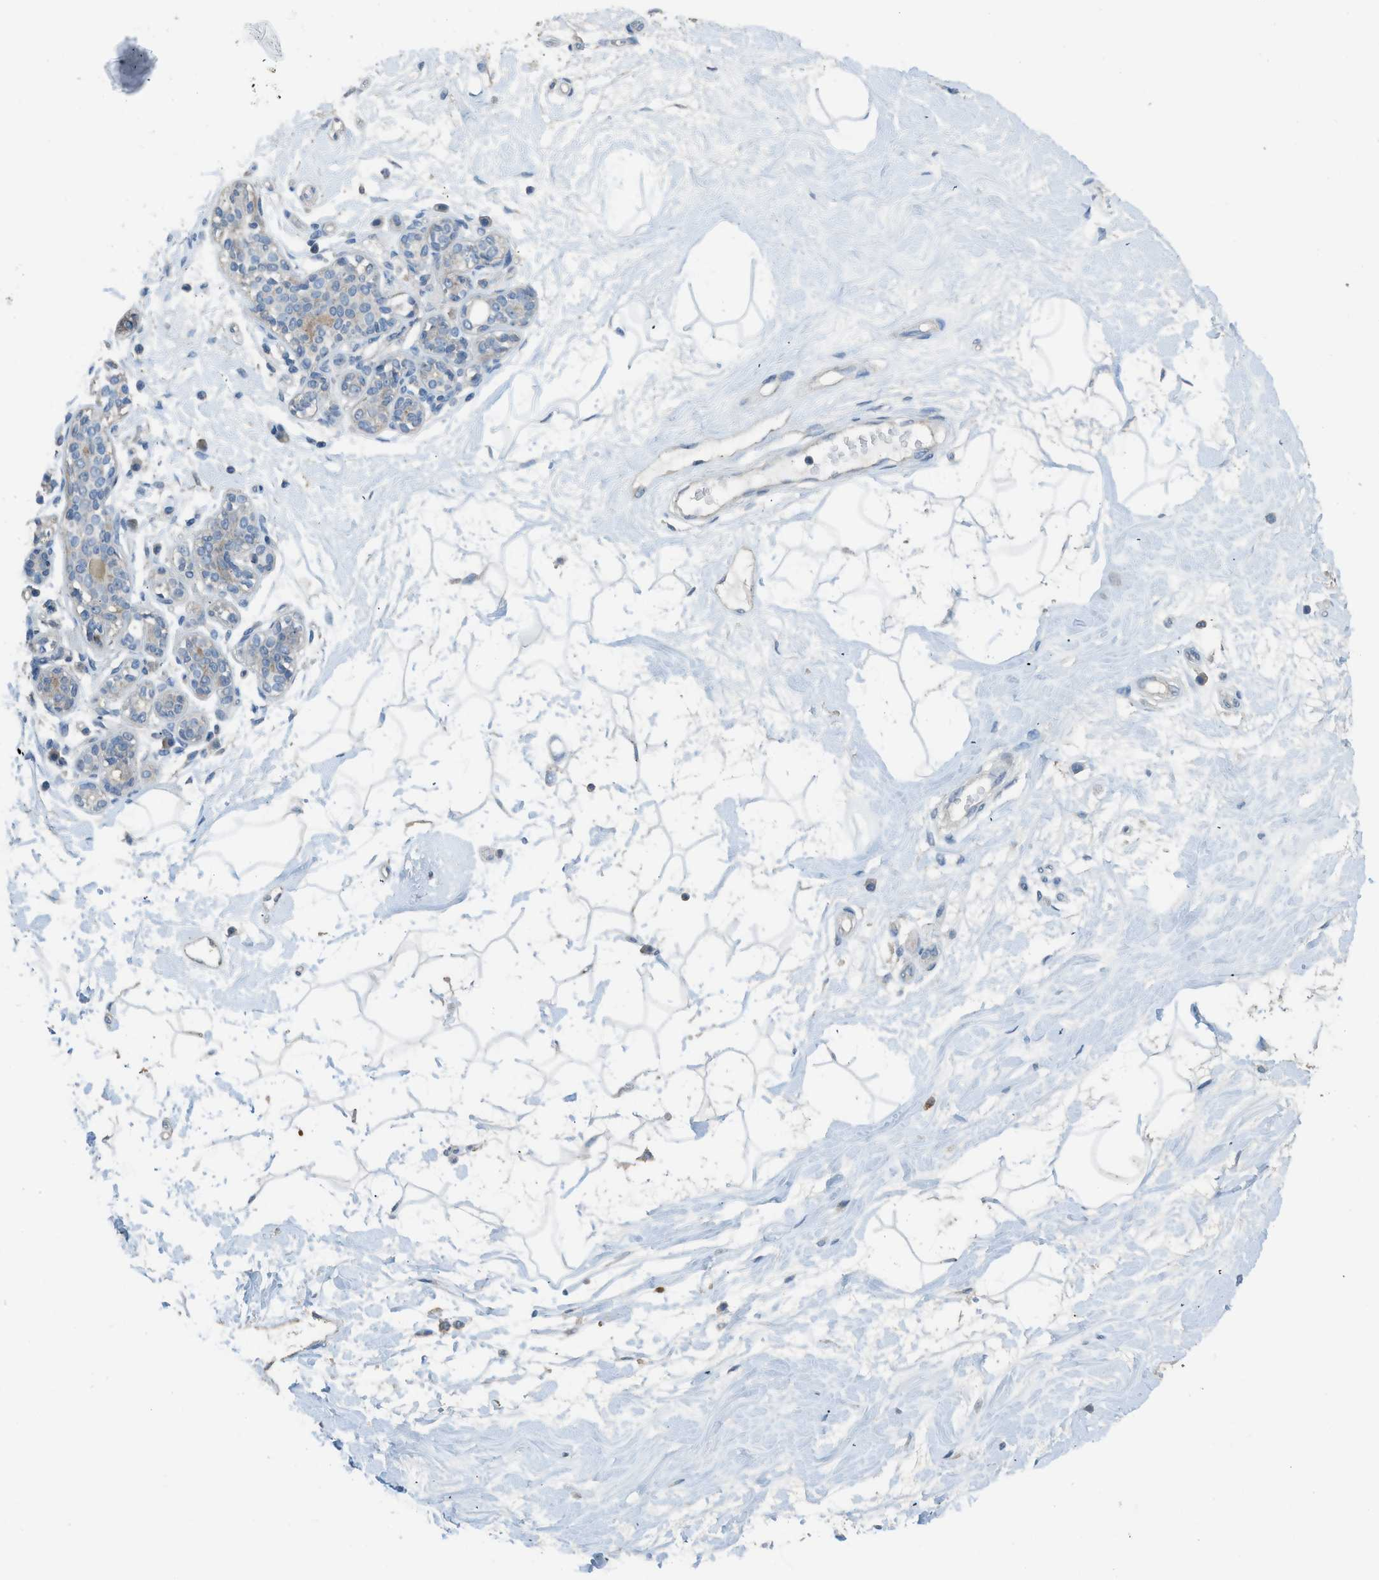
{"staining": {"intensity": "negative", "quantity": "none", "location": "none"}, "tissue": "breast", "cell_type": "Adipocytes", "image_type": "normal", "snomed": [{"axis": "morphology", "description": "Normal tissue, NOS"}, {"axis": "morphology", "description": "Lobular carcinoma"}, {"axis": "topography", "description": "Breast"}], "caption": "Immunohistochemistry micrograph of unremarkable breast stained for a protein (brown), which reveals no staining in adipocytes.", "gene": "TIMD4", "patient": {"sex": "female", "age": 59}}